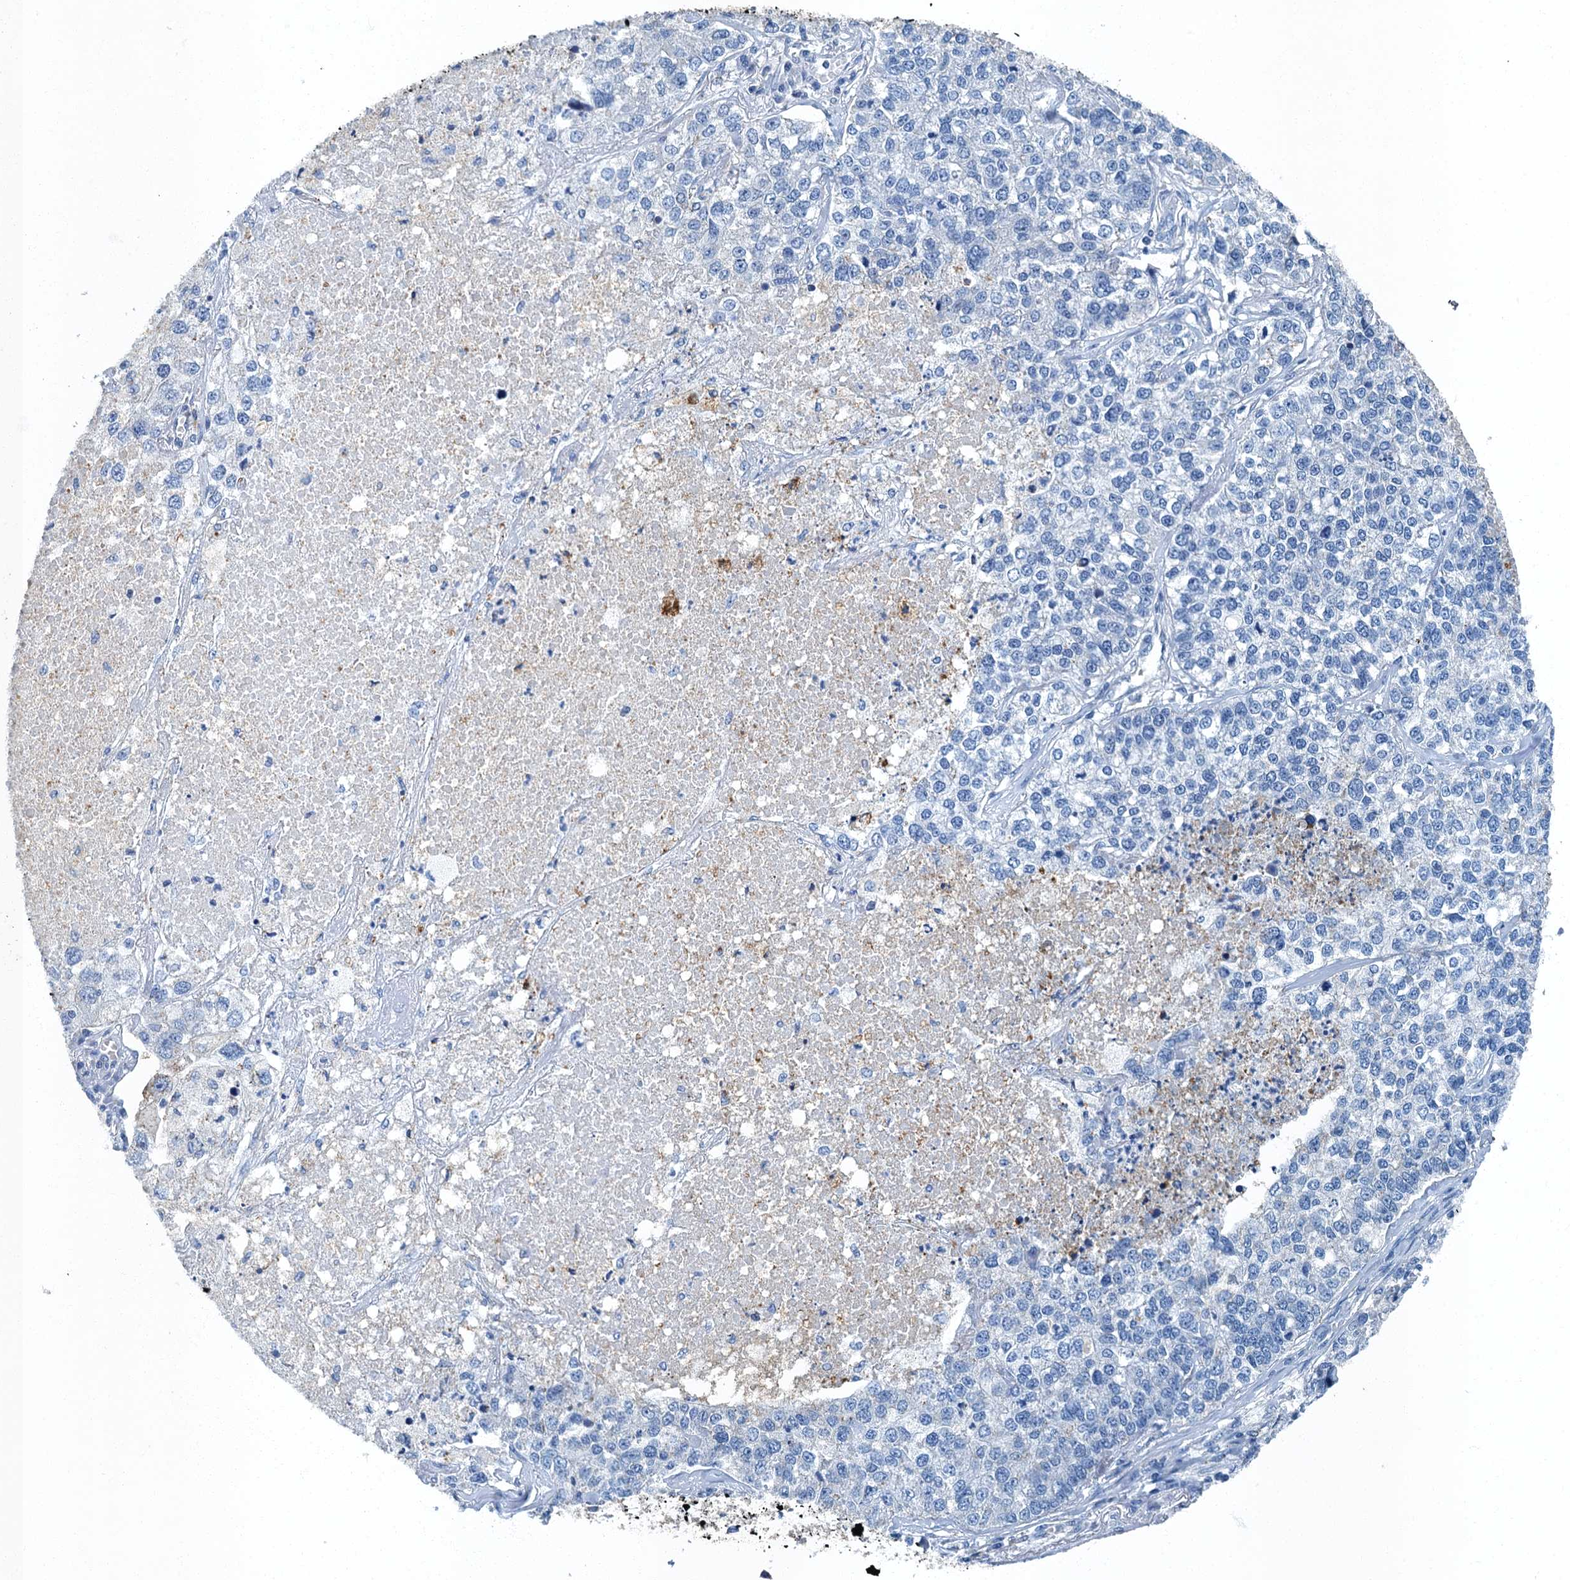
{"staining": {"intensity": "negative", "quantity": "none", "location": "none"}, "tissue": "lung cancer", "cell_type": "Tumor cells", "image_type": "cancer", "snomed": [{"axis": "morphology", "description": "Adenocarcinoma, NOS"}, {"axis": "topography", "description": "Lung"}], "caption": "The photomicrograph shows no staining of tumor cells in lung adenocarcinoma.", "gene": "GADL1", "patient": {"sex": "male", "age": 49}}